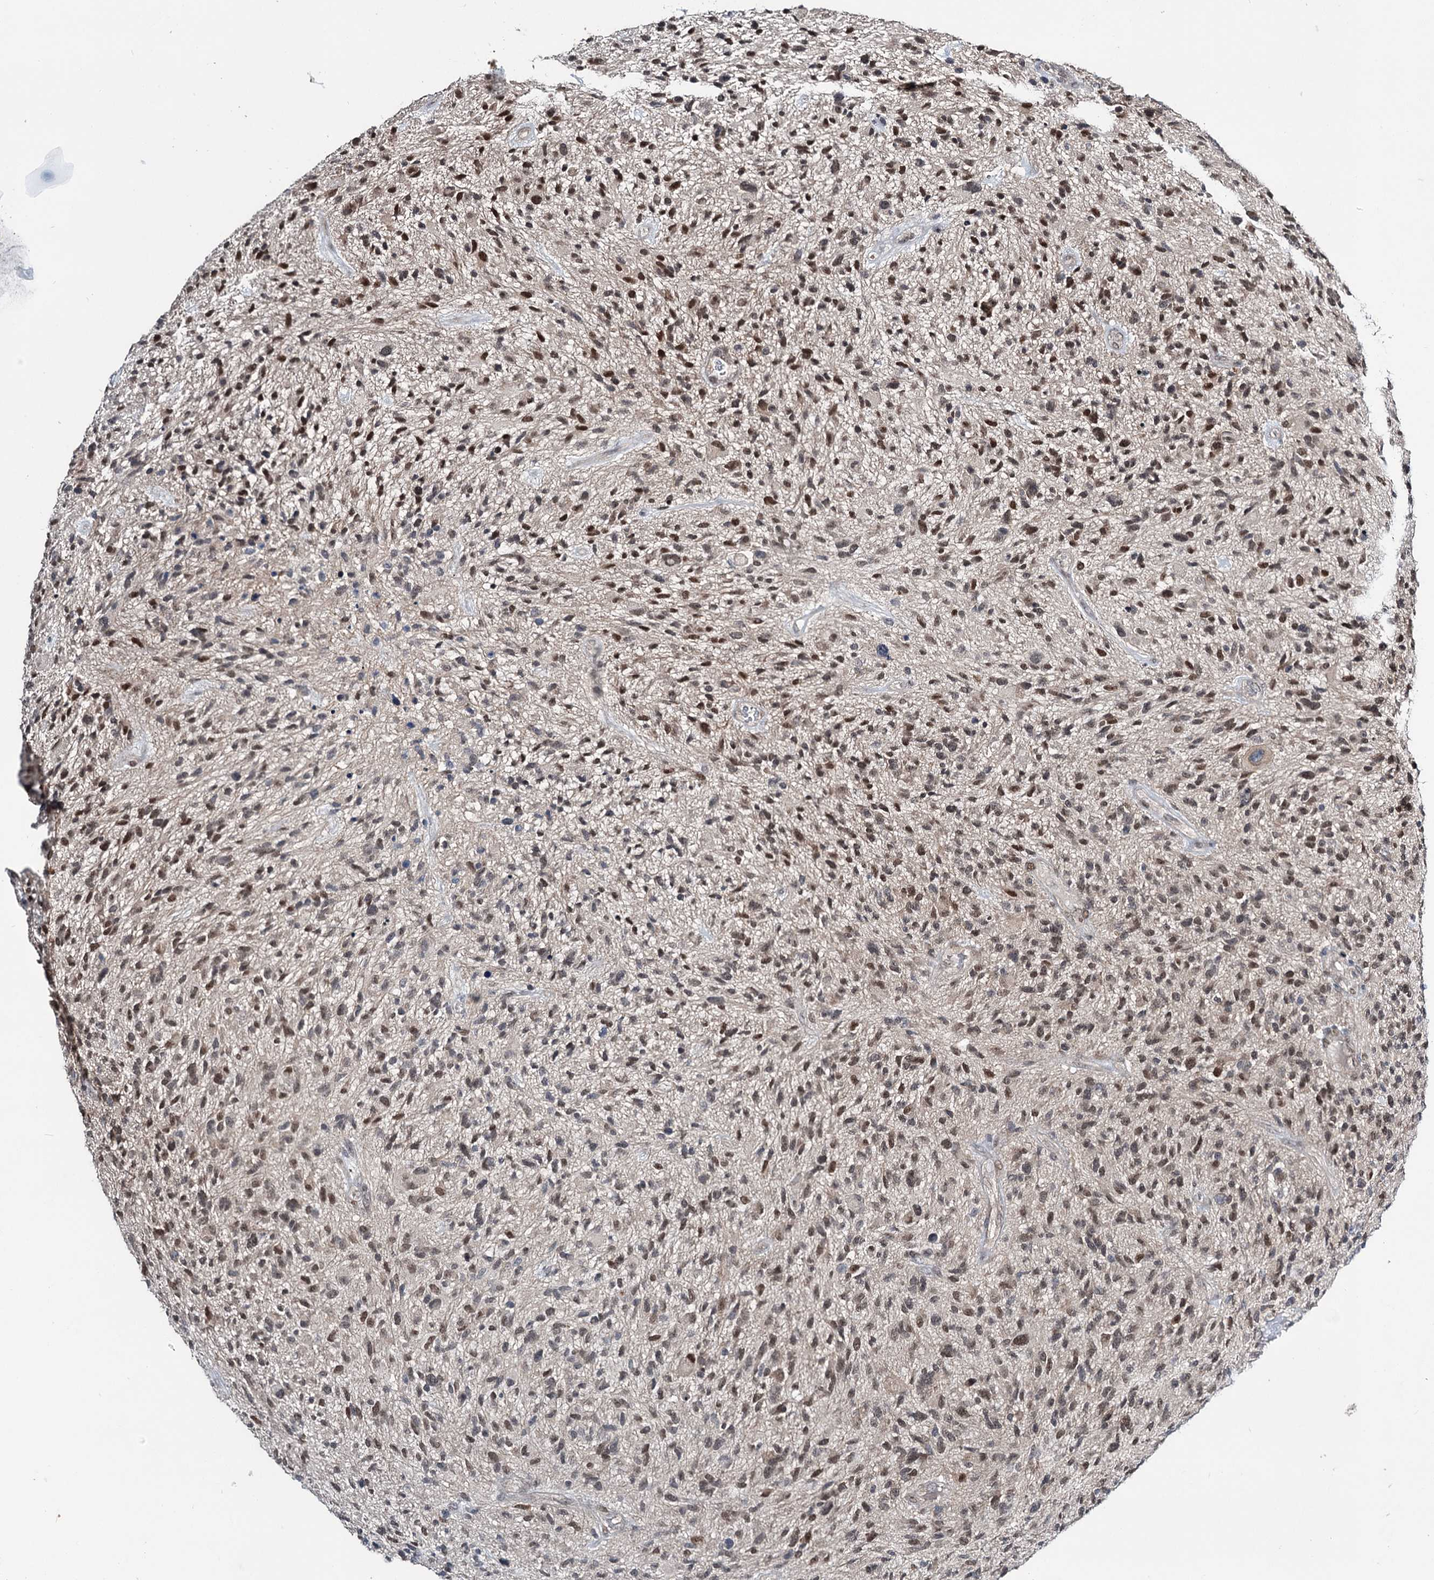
{"staining": {"intensity": "moderate", "quantity": "25%-75%", "location": "nuclear"}, "tissue": "glioma", "cell_type": "Tumor cells", "image_type": "cancer", "snomed": [{"axis": "morphology", "description": "Glioma, malignant, High grade"}, {"axis": "topography", "description": "Brain"}], "caption": "An image showing moderate nuclear staining in approximately 25%-75% of tumor cells in glioma, as visualized by brown immunohistochemical staining.", "gene": "DCUN1D4", "patient": {"sex": "male", "age": 47}}